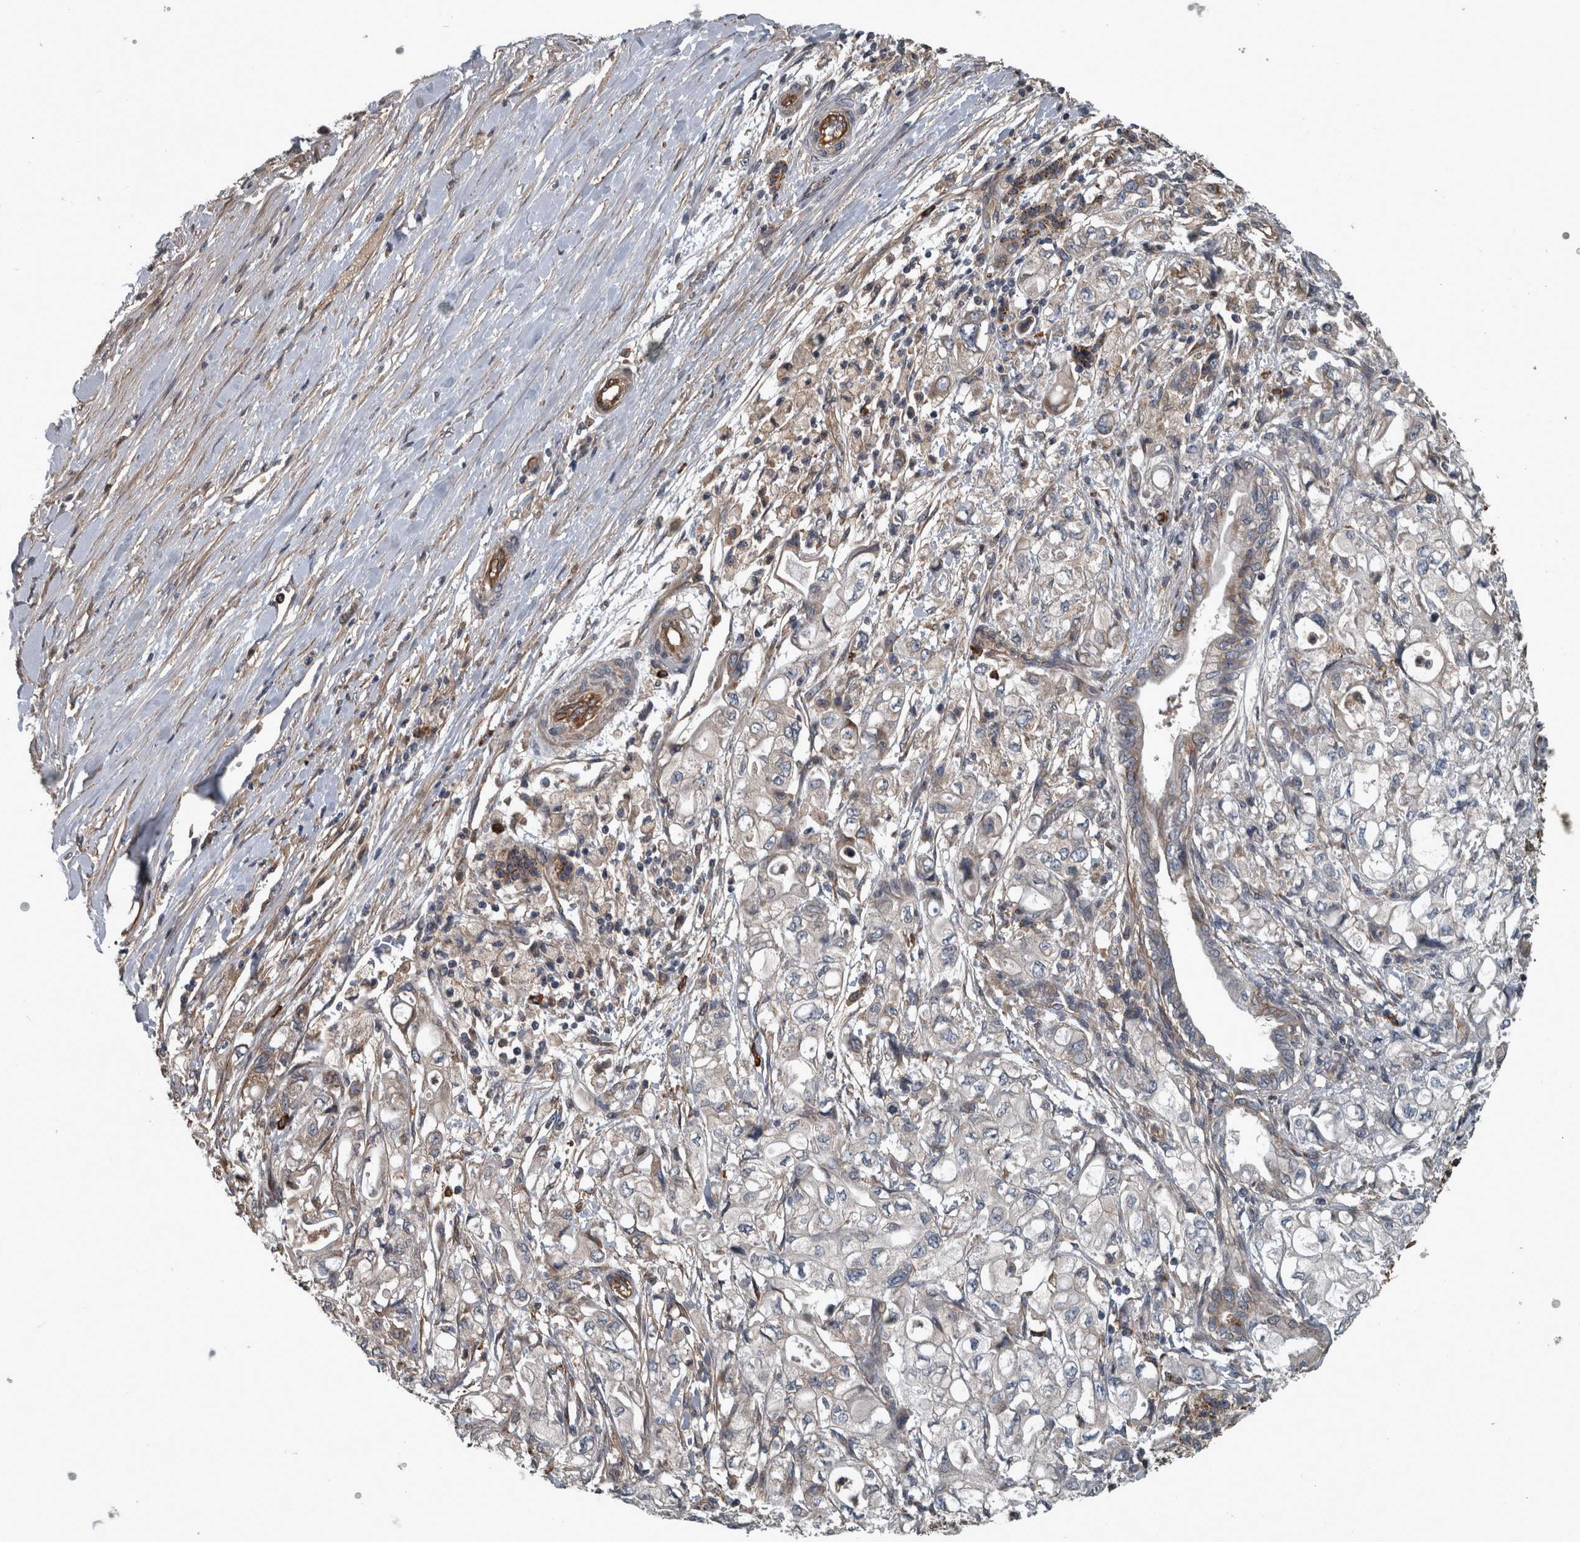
{"staining": {"intensity": "negative", "quantity": "none", "location": "none"}, "tissue": "pancreatic cancer", "cell_type": "Tumor cells", "image_type": "cancer", "snomed": [{"axis": "morphology", "description": "Adenocarcinoma, NOS"}, {"axis": "topography", "description": "Pancreas"}], "caption": "Micrograph shows no significant protein positivity in tumor cells of pancreatic cancer (adenocarcinoma).", "gene": "EXOC8", "patient": {"sex": "male", "age": 79}}